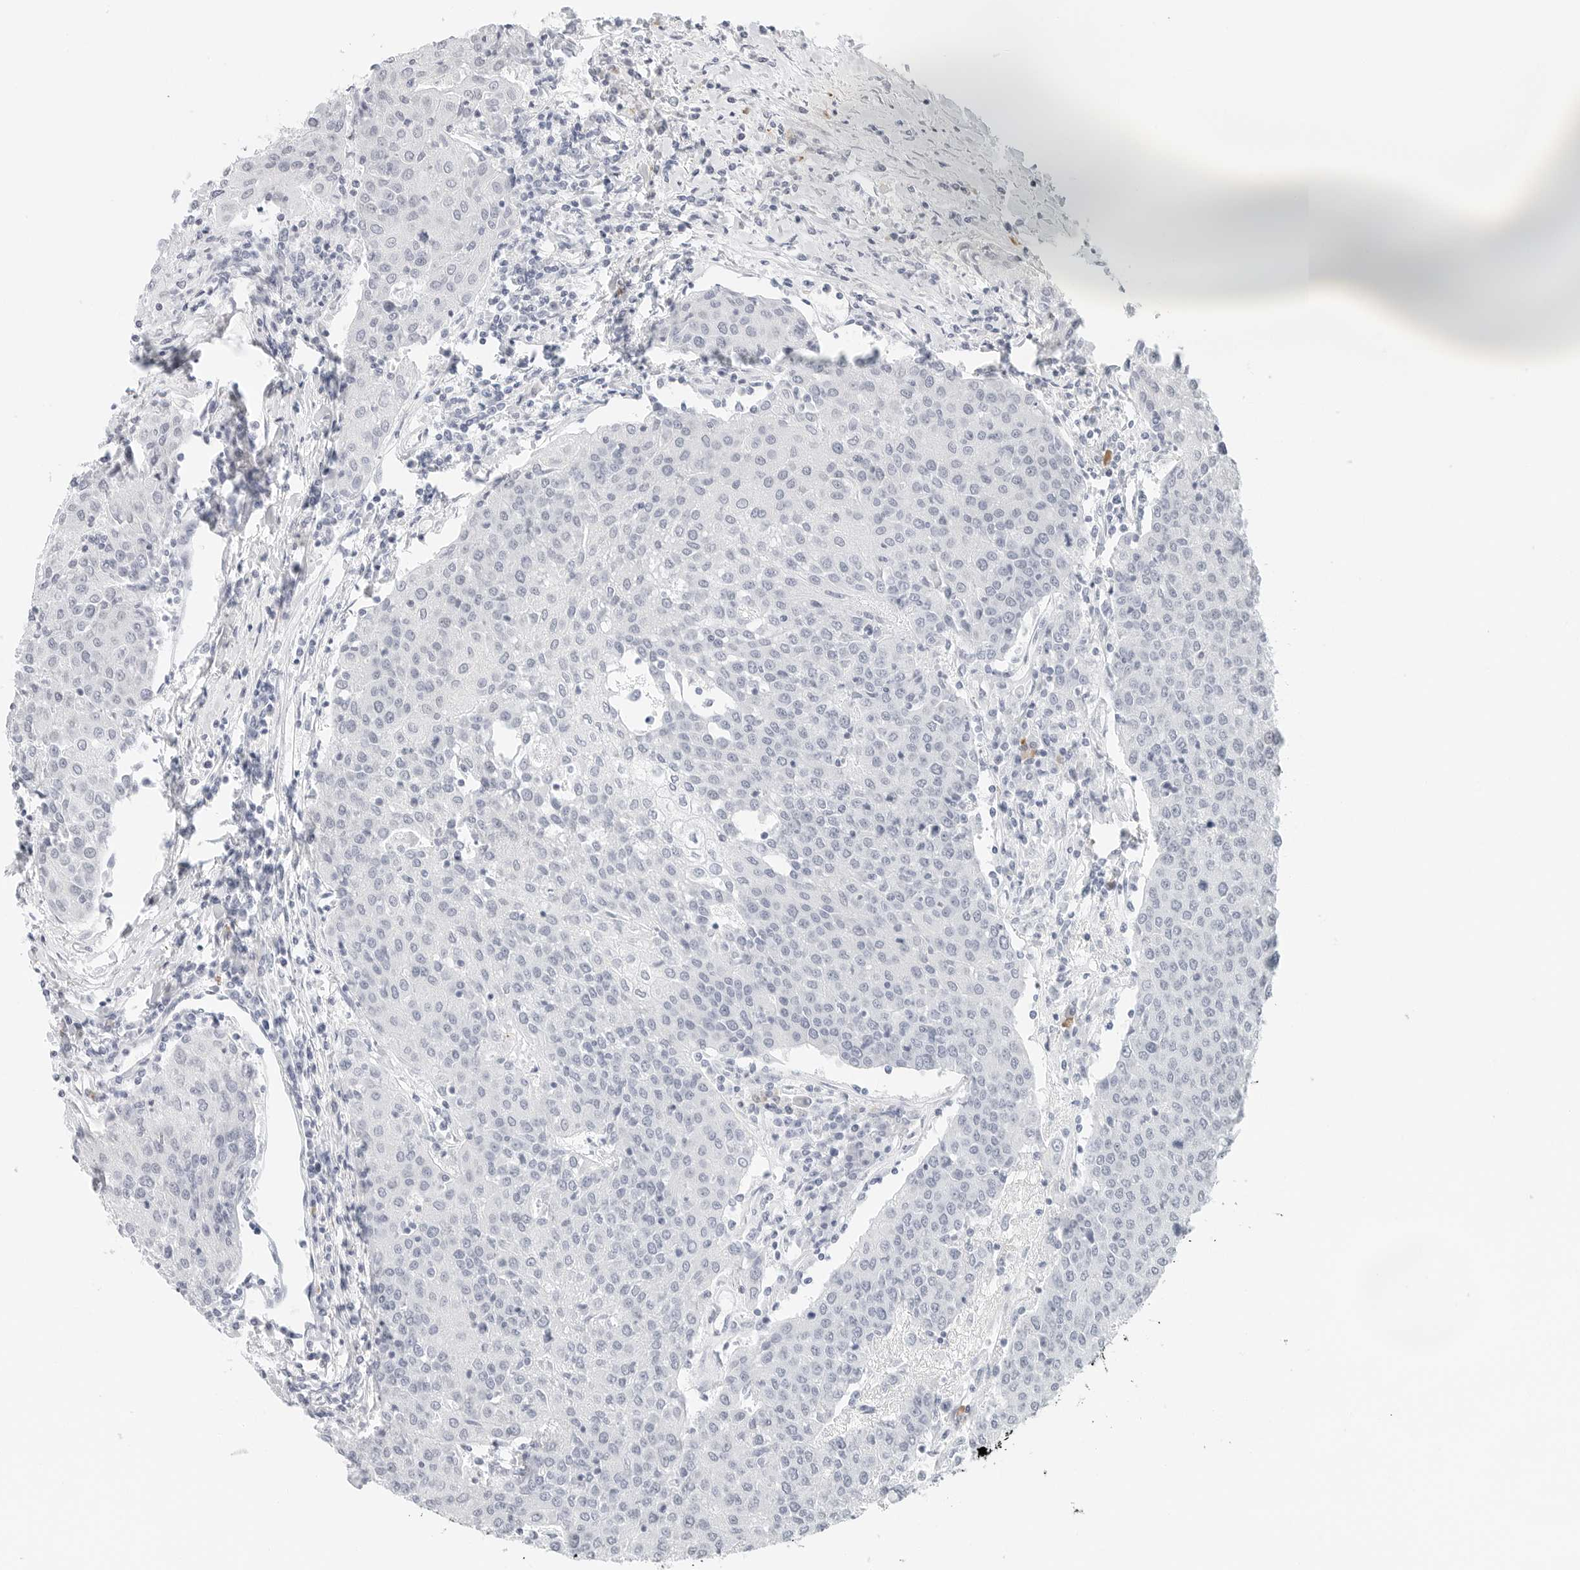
{"staining": {"intensity": "negative", "quantity": "none", "location": "none"}, "tissue": "urothelial cancer", "cell_type": "Tumor cells", "image_type": "cancer", "snomed": [{"axis": "morphology", "description": "Urothelial carcinoma, High grade"}, {"axis": "topography", "description": "Urinary bladder"}], "caption": "Immunohistochemistry image of human urothelial carcinoma (high-grade) stained for a protein (brown), which shows no staining in tumor cells.", "gene": "PARP10", "patient": {"sex": "female", "age": 85}}